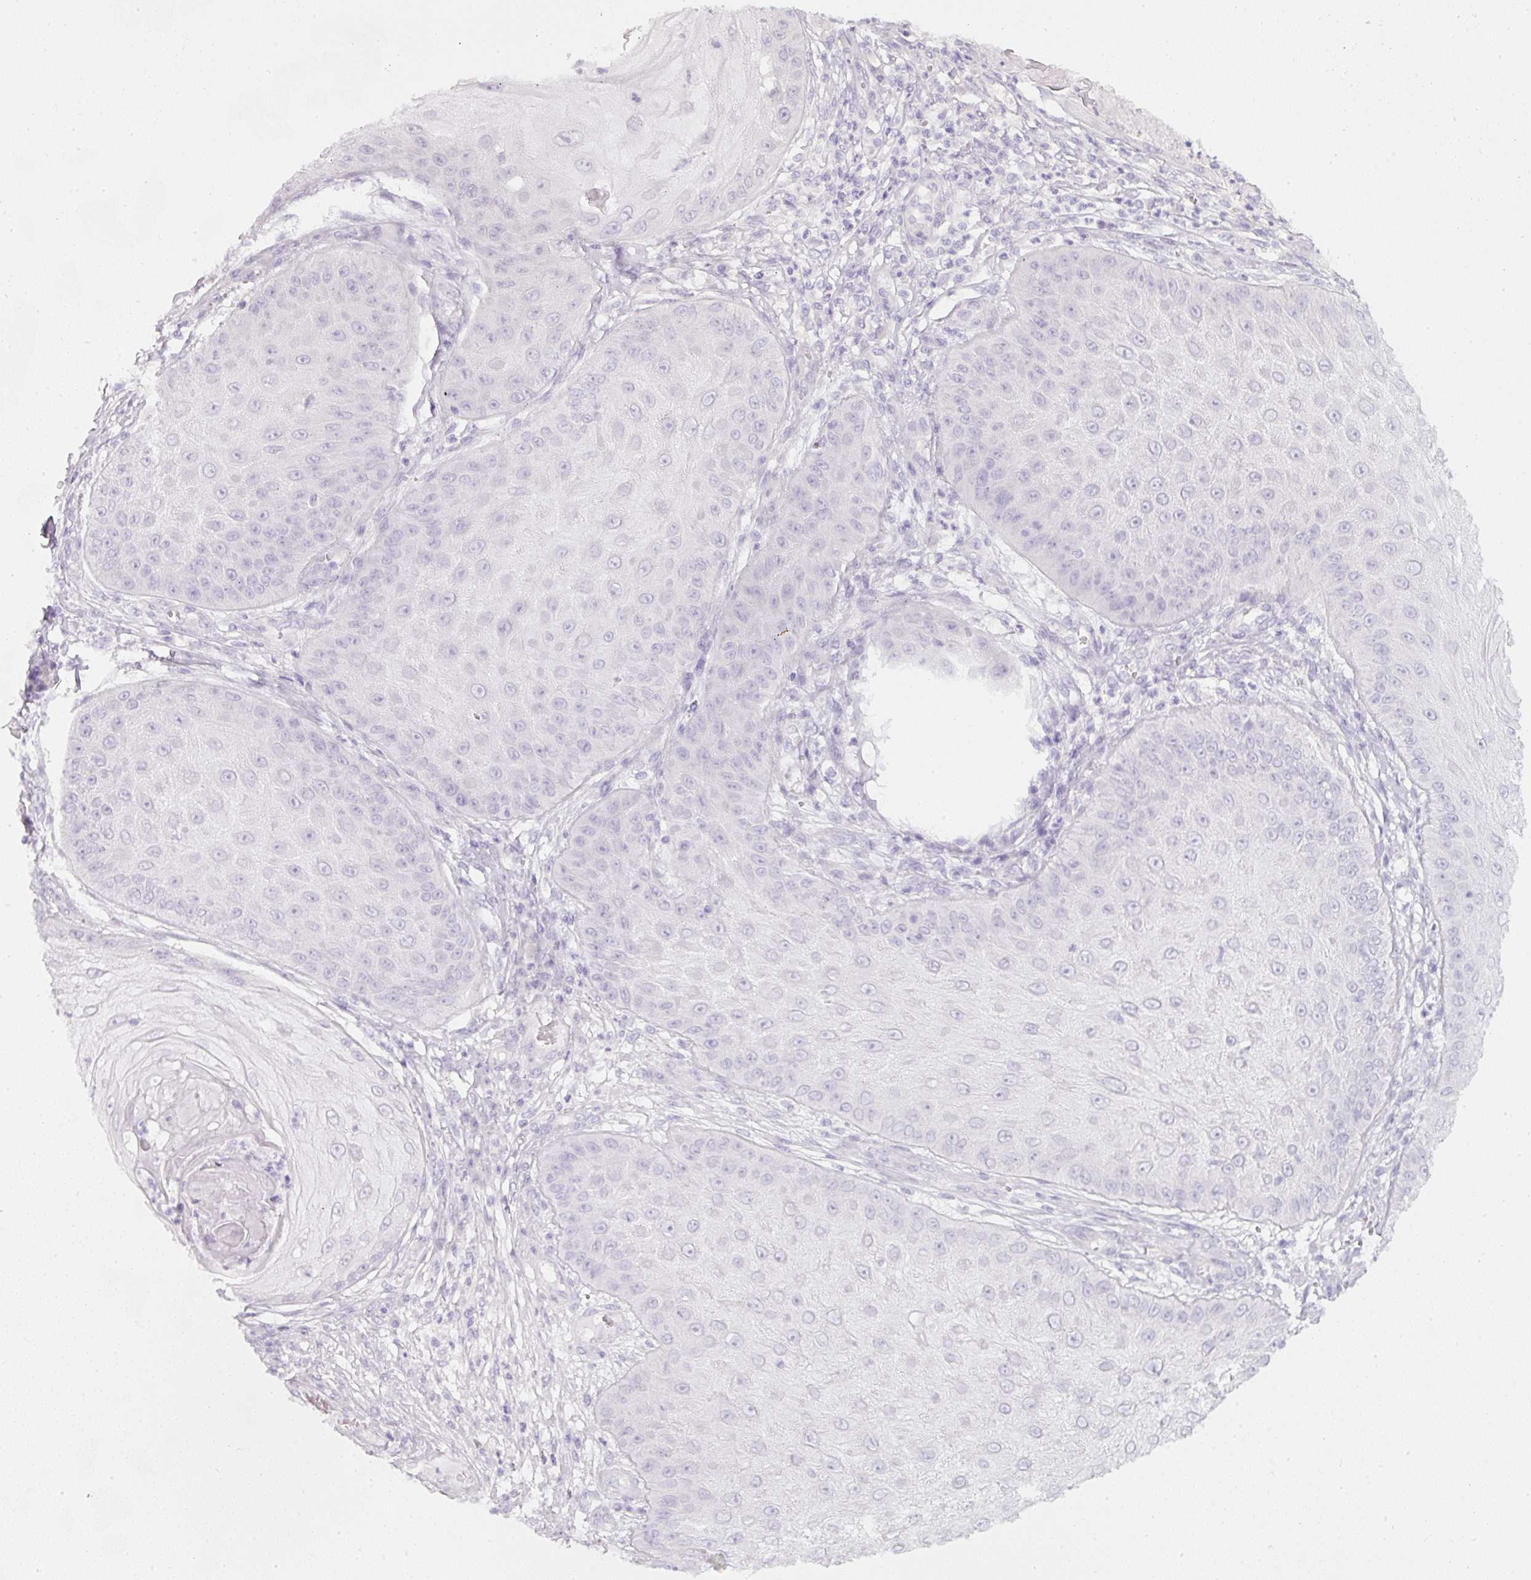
{"staining": {"intensity": "negative", "quantity": "none", "location": "none"}, "tissue": "skin cancer", "cell_type": "Tumor cells", "image_type": "cancer", "snomed": [{"axis": "morphology", "description": "Squamous cell carcinoma, NOS"}, {"axis": "topography", "description": "Skin"}], "caption": "This is an immunohistochemistry histopathology image of human skin cancer. There is no staining in tumor cells.", "gene": "SLC2A2", "patient": {"sex": "male", "age": 70}}